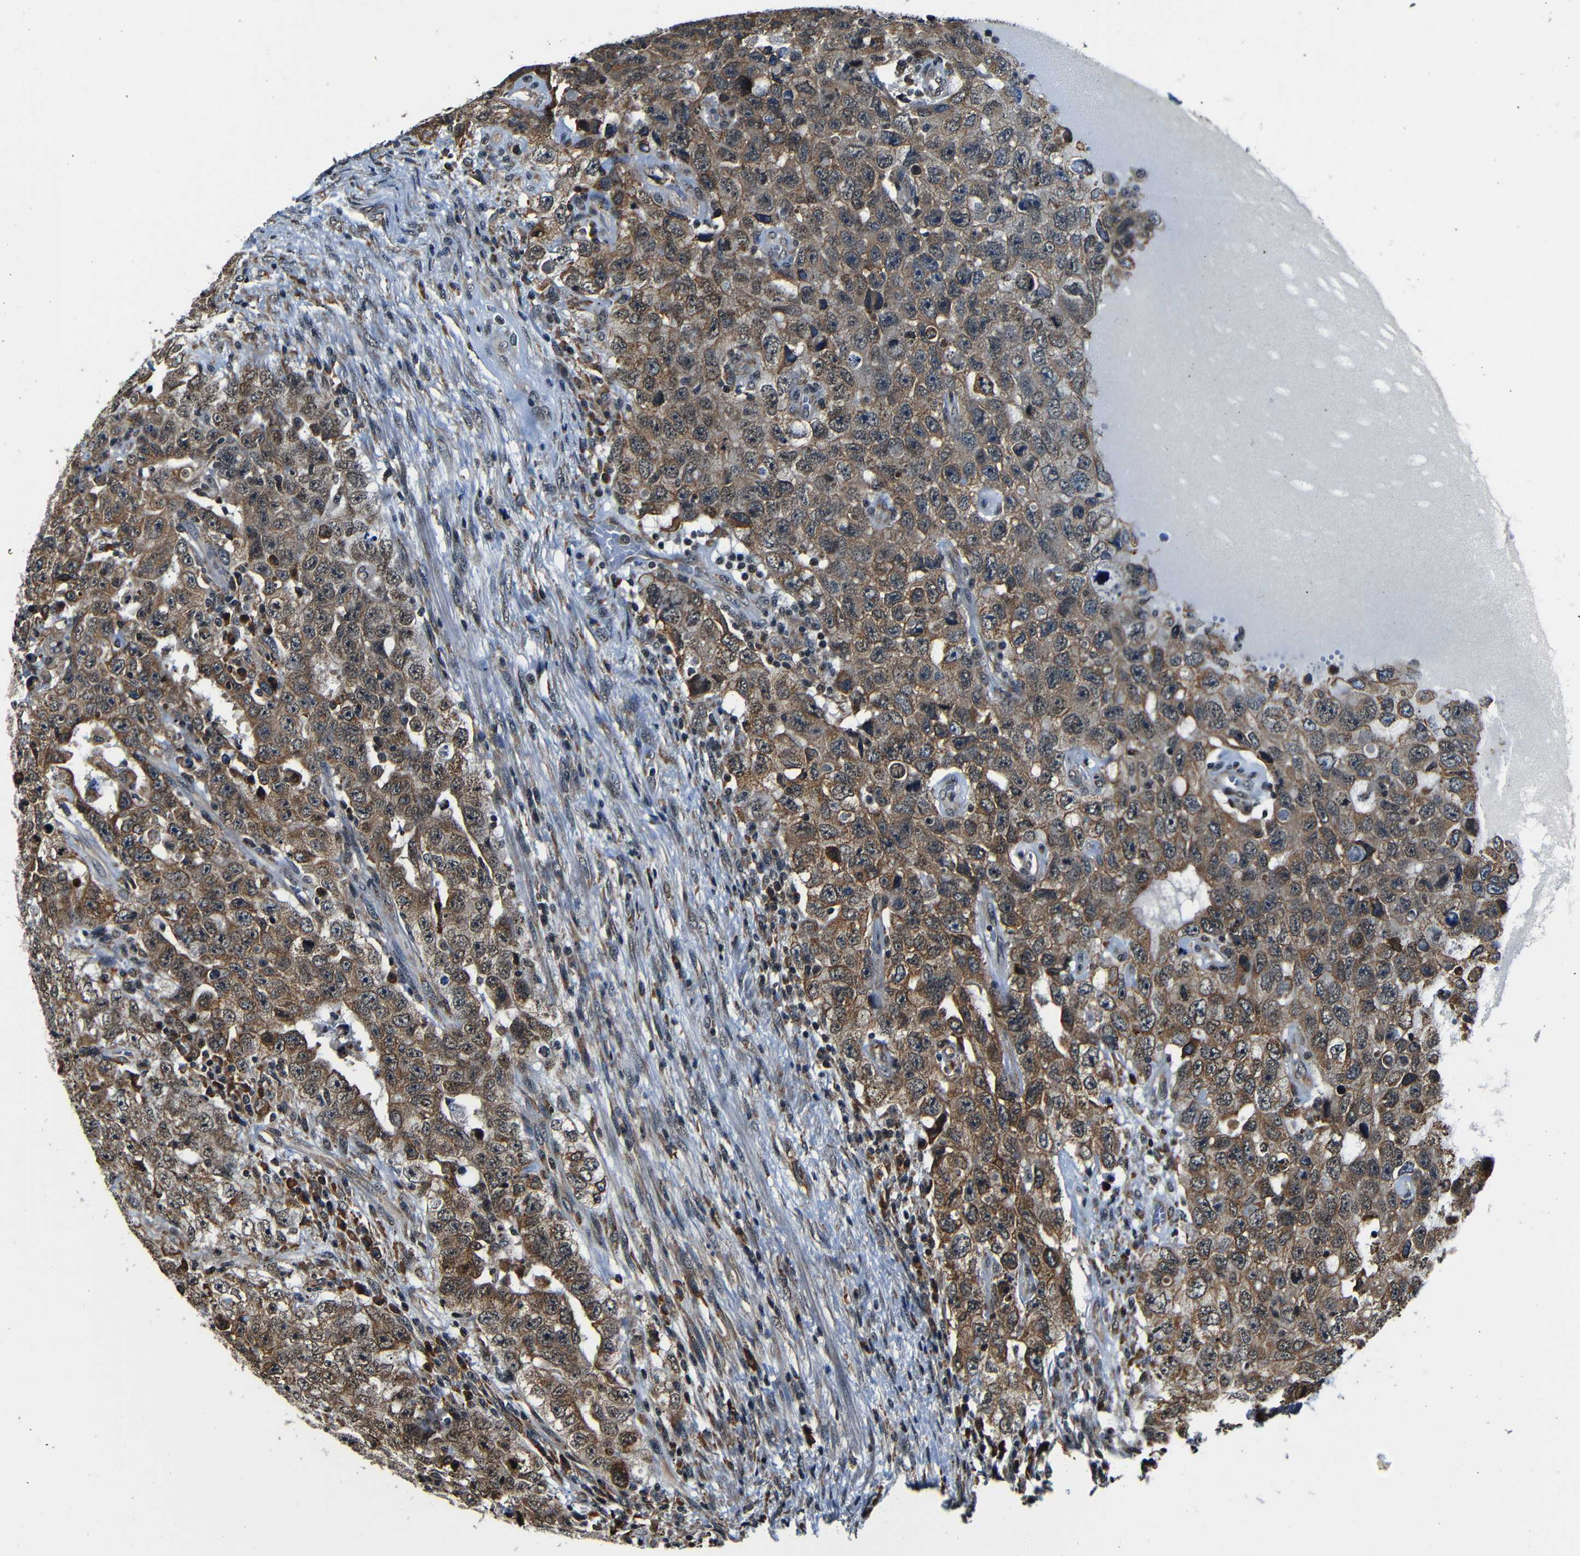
{"staining": {"intensity": "moderate", "quantity": ">75%", "location": "cytoplasmic/membranous,nuclear"}, "tissue": "testis cancer", "cell_type": "Tumor cells", "image_type": "cancer", "snomed": [{"axis": "morphology", "description": "Carcinoma, Embryonal, NOS"}, {"axis": "topography", "description": "Testis"}], "caption": "The histopathology image shows staining of testis embryonal carcinoma, revealing moderate cytoplasmic/membranous and nuclear protein expression (brown color) within tumor cells.", "gene": "NCBP3", "patient": {"sex": "male", "age": 26}}